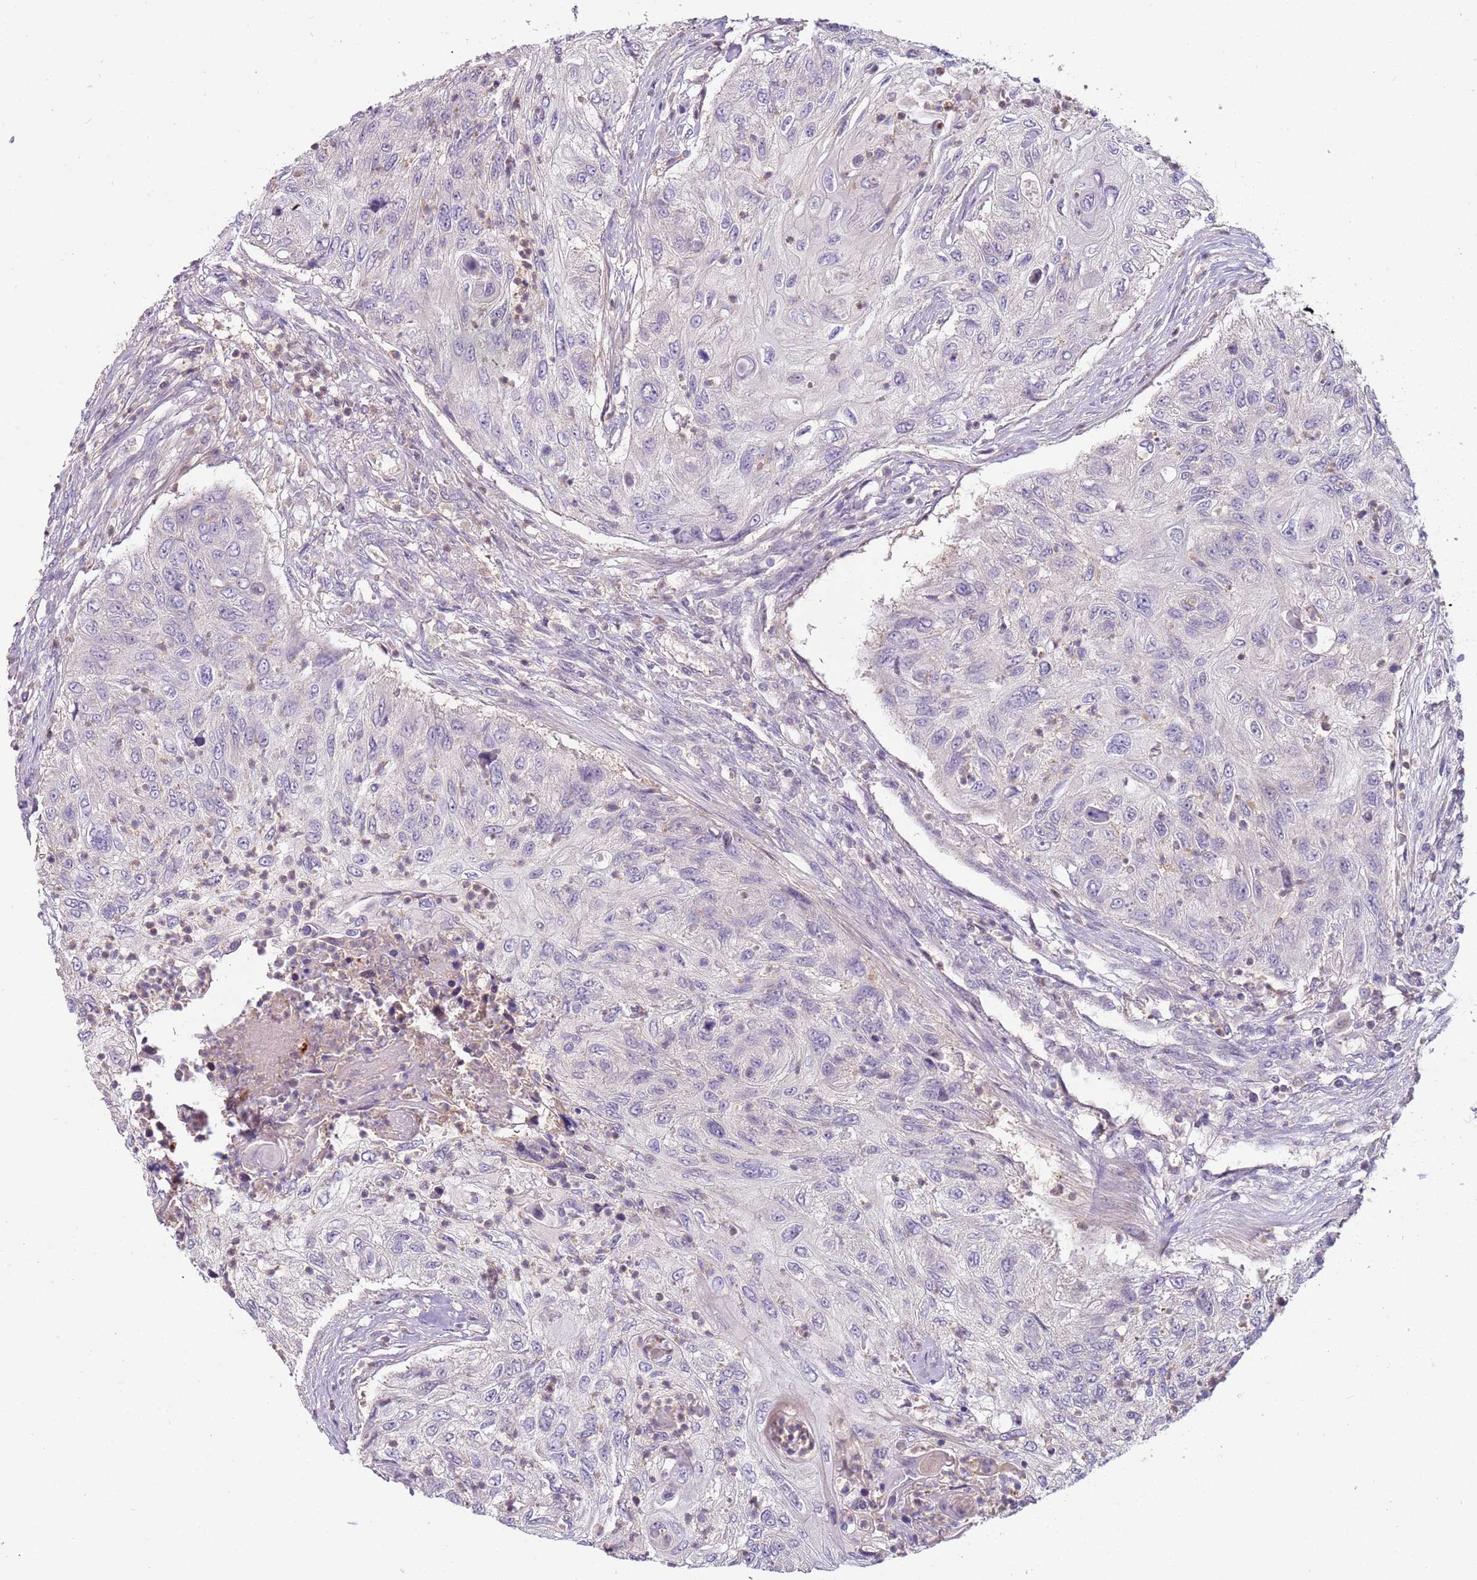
{"staining": {"intensity": "negative", "quantity": "none", "location": "none"}, "tissue": "urothelial cancer", "cell_type": "Tumor cells", "image_type": "cancer", "snomed": [{"axis": "morphology", "description": "Urothelial carcinoma, High grade"}, {"axis": "topography", "description": "Urinary bladder"}], "caption": "High power microscopy micrograph of an immunohistochemistry (IHC) histopathology image of urothelial cancer, revealing no significant staining in tumor cells. Brightfield microscopy of immunohistochemistry stained with DAB (brown) and hematoxylin (blue), captured at high magnification.", "gene": "ARHGAP5", "patient": {"sex": "female", "age": 60}}